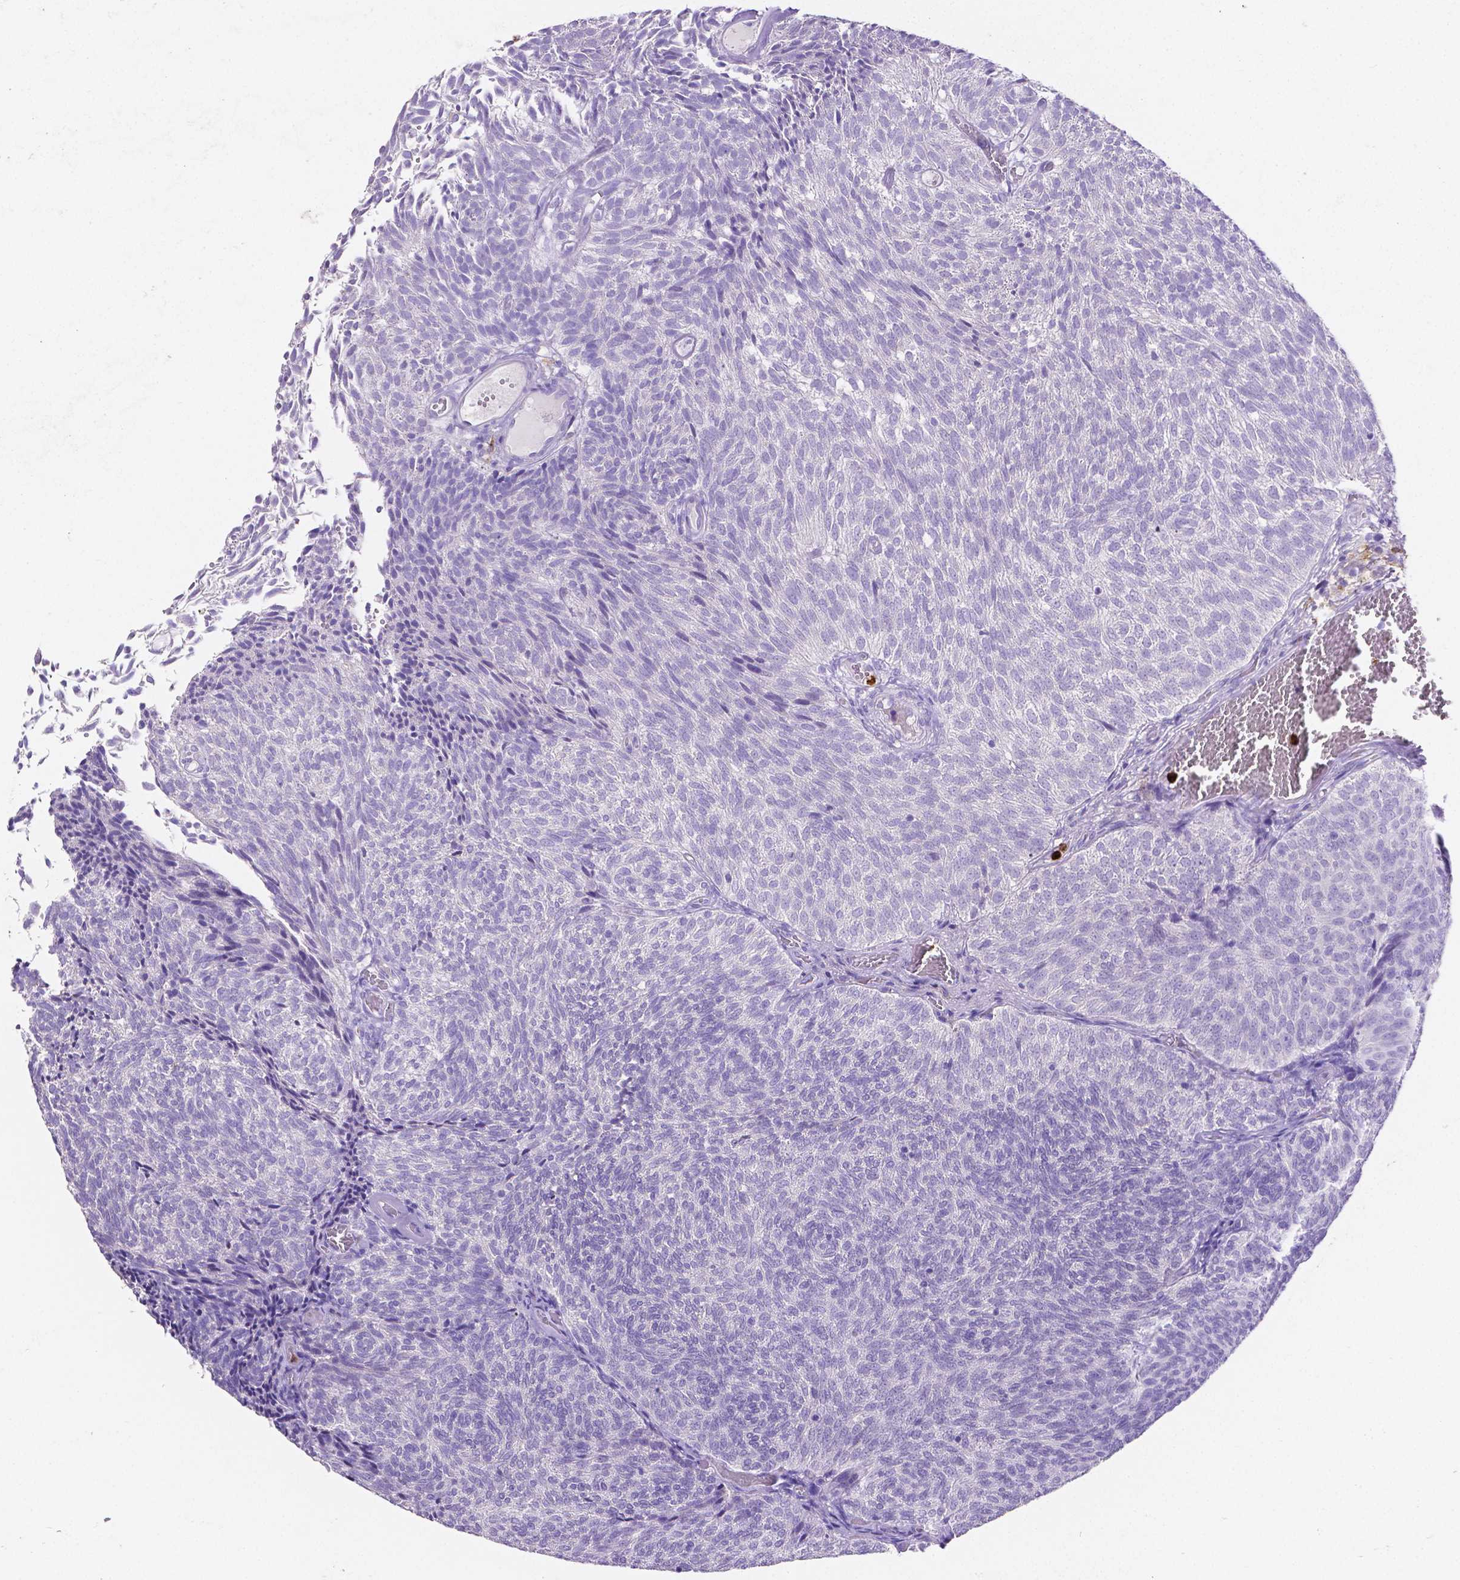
{"staining": {"intensity": "negative", "quantity": "none", "location": "none"}, "tissue": "urothelial cancer", "cell_type": "Tumor cells", "image_type": "cancer", "snomed": [{"axis": "morphology", "description": "Urothelial carcinoma, Low grade"}, {"axis": "topography", "description": "Urinary bladder"}], "caption": "Micrograph shows no protein positivity in tumor cells of low-grade urothelial carcinoma tissue.", "gene": "MMP9", "patient": {"sex": "male", "age": 77}}